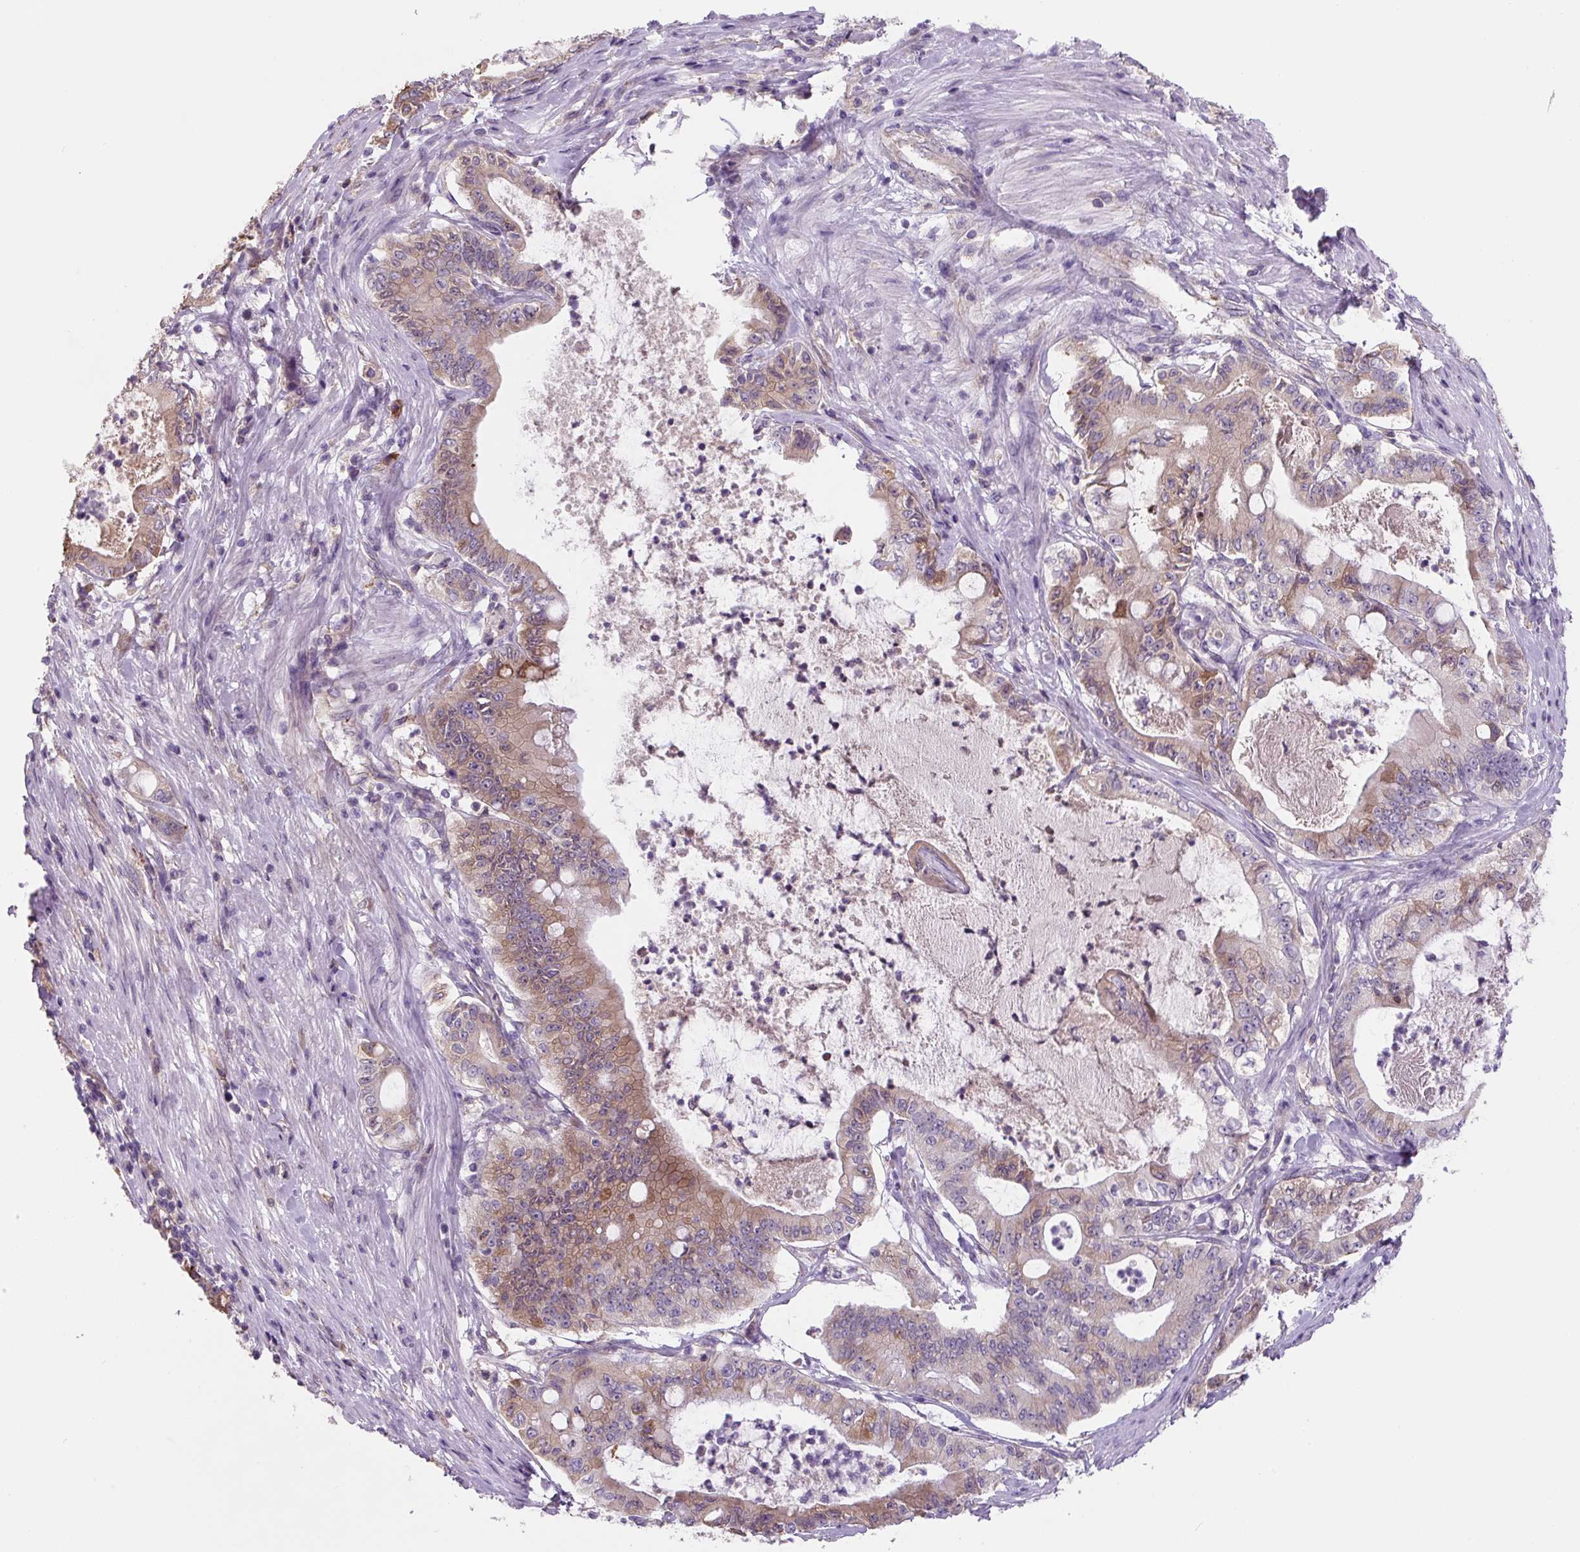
{"staining": {"intensity": "moderate", "quantity": "25%-75%", "location": "cytoplasmic/membranous"}, "tissue": "pancreatic cancer", "cell_type": "Tumor cells", "image_type": "cancer", "snomed": [{"axis": "morphology", "description": "Adenocarcinoma, NOS"}, {"axis": "topography", "description": "Pancreas"}], "caption": "Pancreatic cancer (adenocarcinoma) stained with DAB IHC exhibits medium levels of moderate cytoplasmic/membranous positivity in about 25%-75% of tumor cells. The staining is performed using DAB brown chromogen to label protein expression. The nuclei are counter-stained blue using hematoxylin.", "gene": "FZD5", "patient": {"sex": "male", "age": 71}}